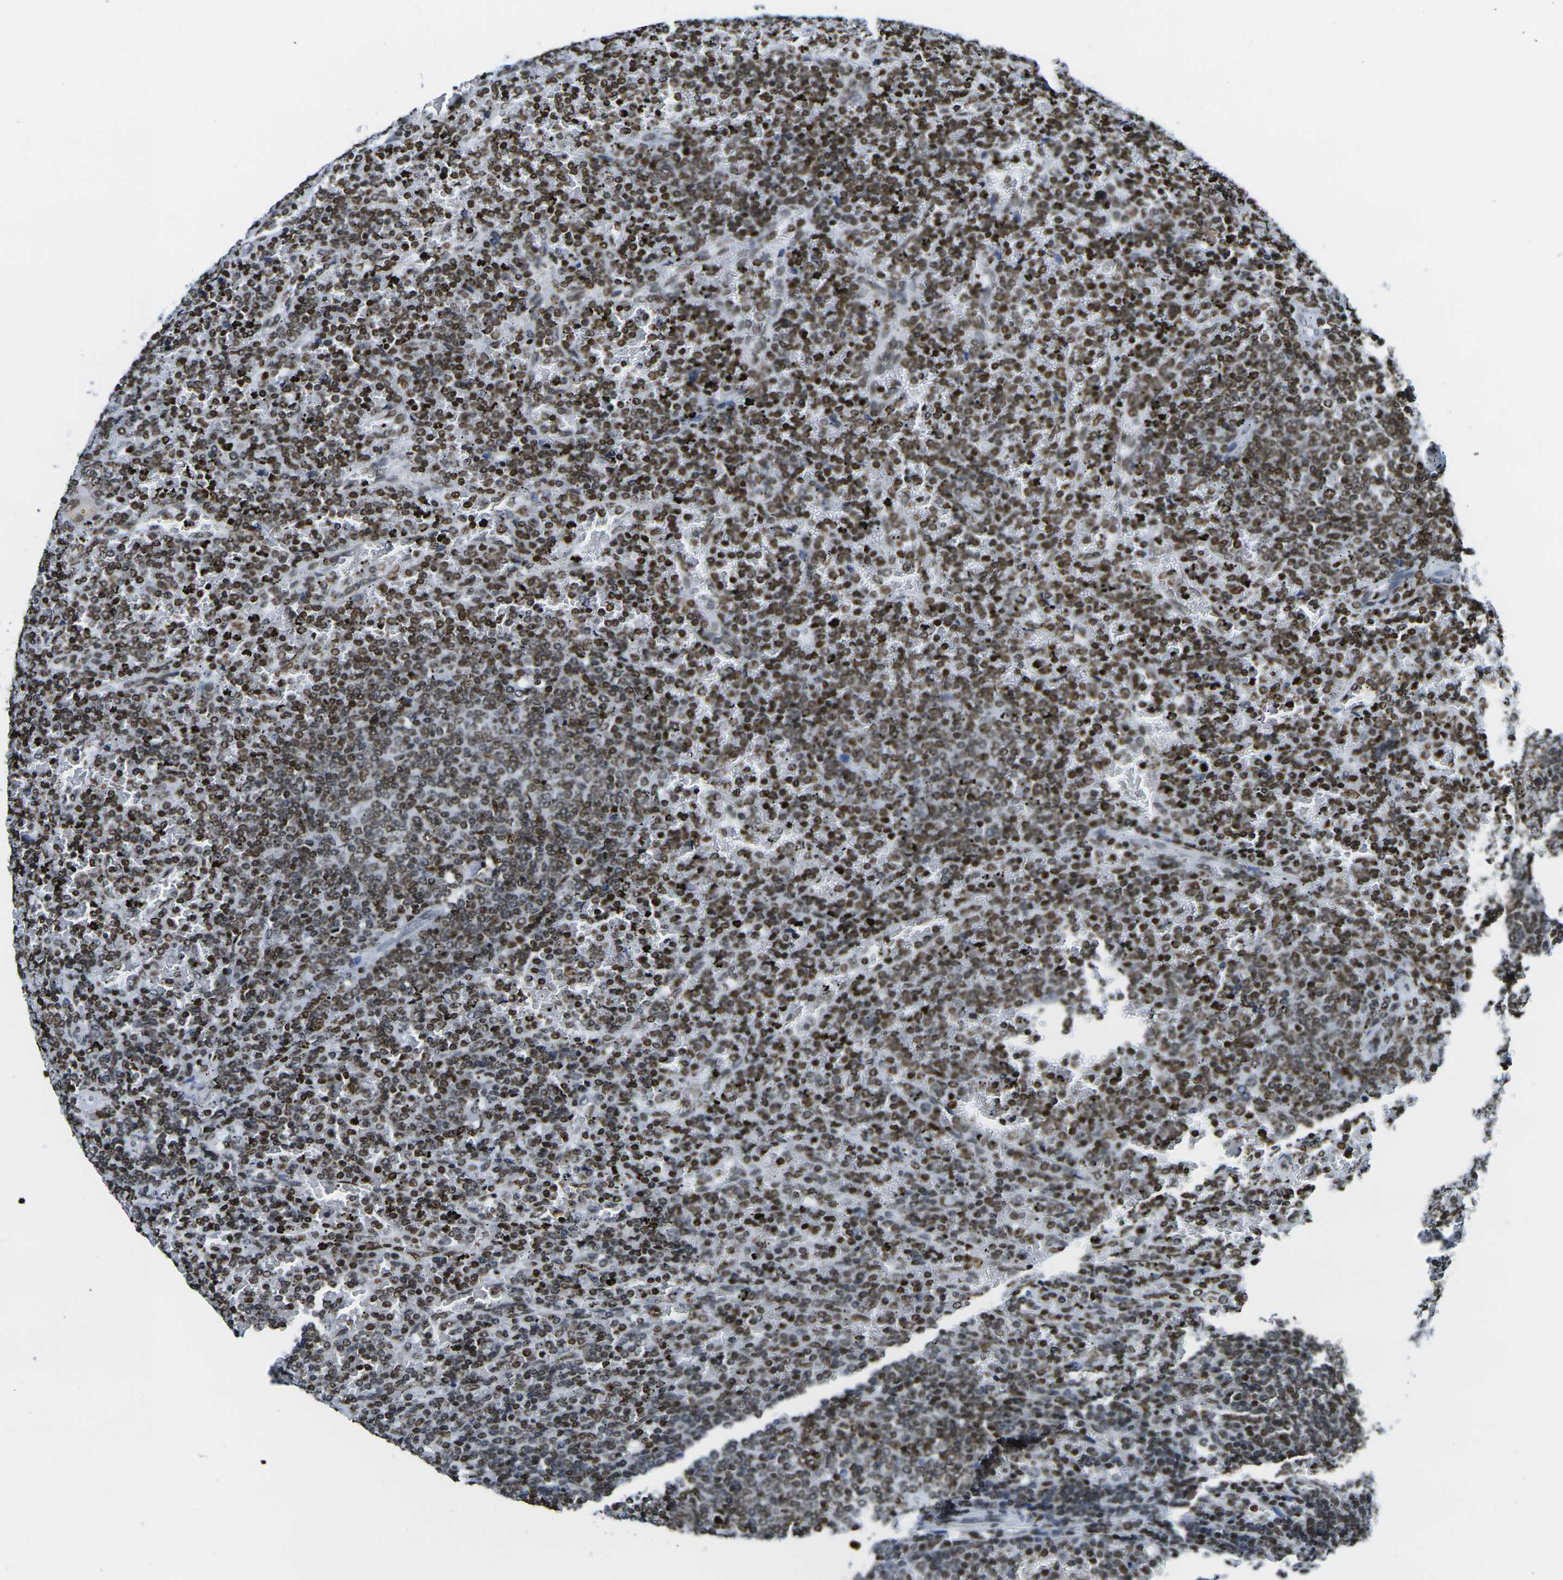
{"staining": {"intensity": "moderate", "quantity": ">75%", "location": "nuclear"}, "tissue": "lymphoma", "cell_type": "Tumor cells", "image_type": "cancer", "snomed": [{"axis": "morphology", "description": "Malignant lymphoma, non-Hodgkin's type, Low grade"}, {"axis": "topography", "description": "Spleen"}], "caption": "Lymphoma stained with a protein marker demonstrates moderate staining in tumor cells.", "gene": "H2AX", "patient": {"sex": "female", "age": 77}}